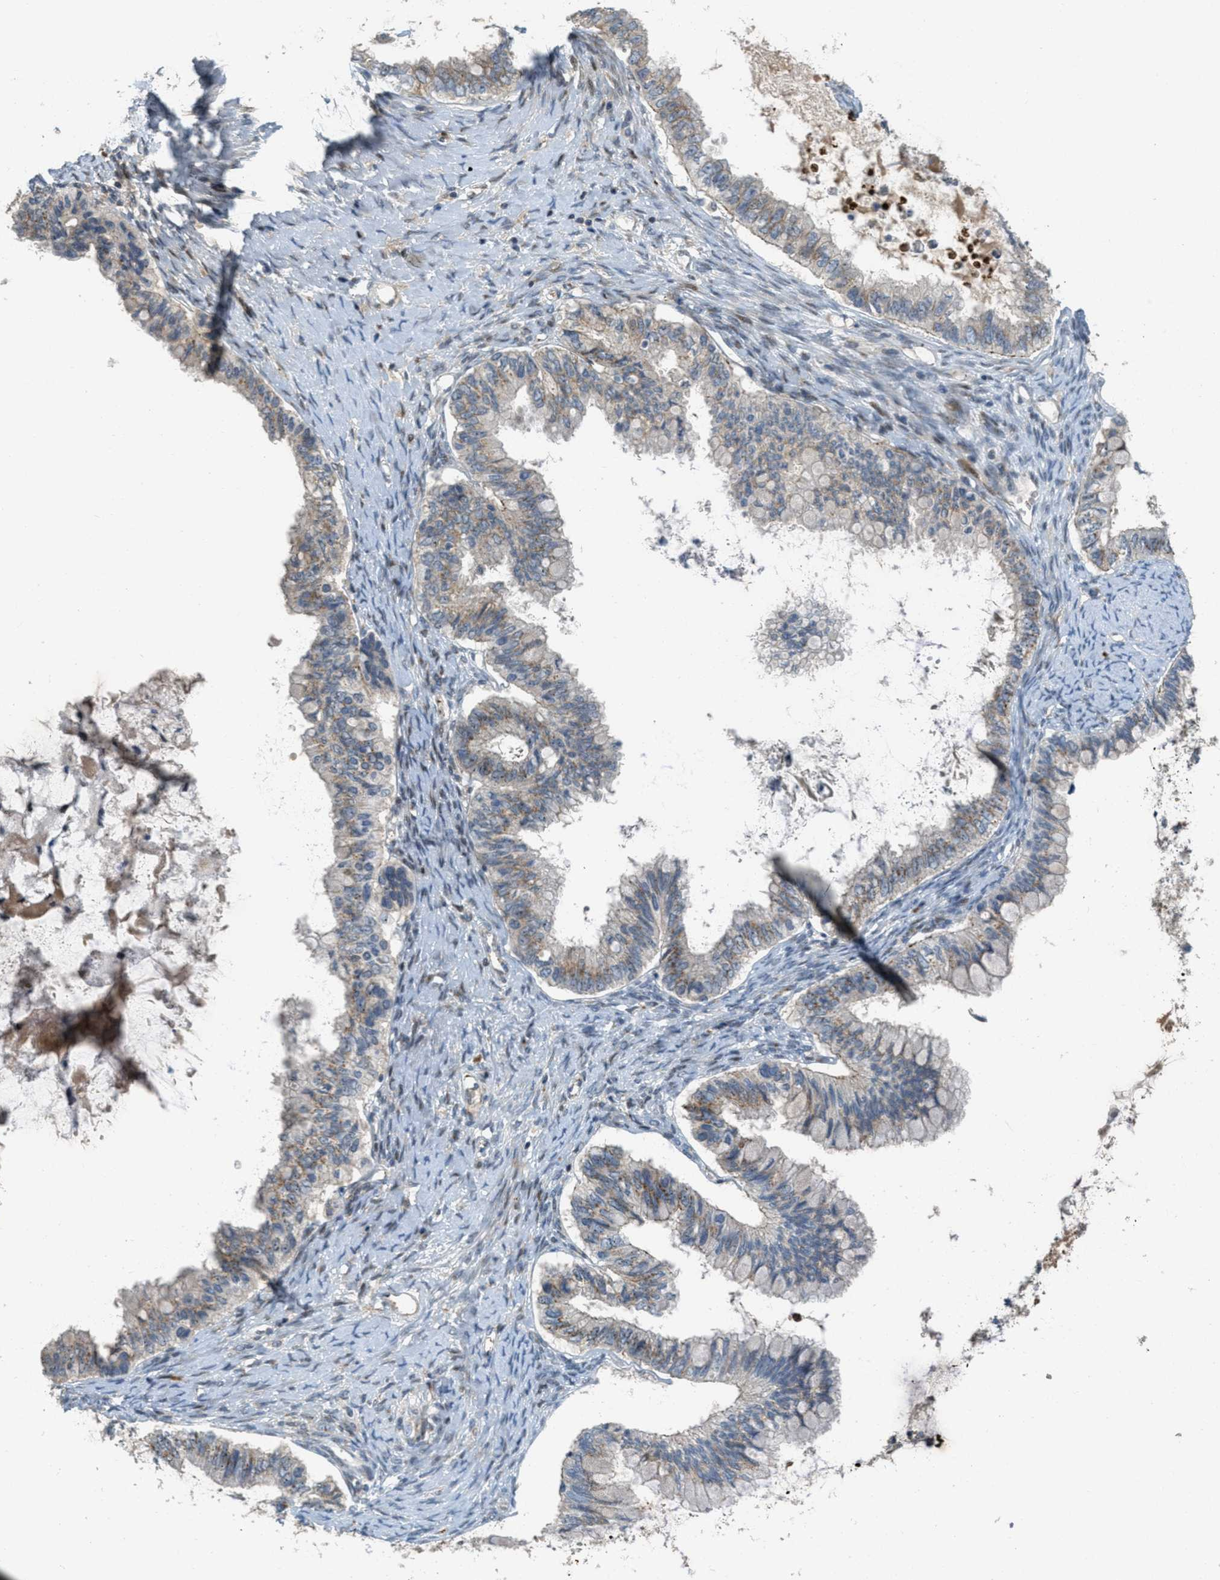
{"staining": {"intensity": "weak", "quantity": ">75%", "location": "cytoplasmic/membranous"}, "tissue": "ovarian cancer", "cell_type": "Tumor cells", "image_type": "cancer", "snomed": [{"axis": "morphology", "description": "Cystadenocarcinoma, mucinous, NOS"}, {"axis": "topography", "description": "Ovary"}], "caption": "Human ovarian cancer (mucinous cystadenocarcinoma) stained for a protein (brown) demonstrates weak cytoplasmic/membranous positive positivity in about >75% of tumor cells.", "gene": "ZFPL1", "patient": {"sex": "female", "age": 80}}